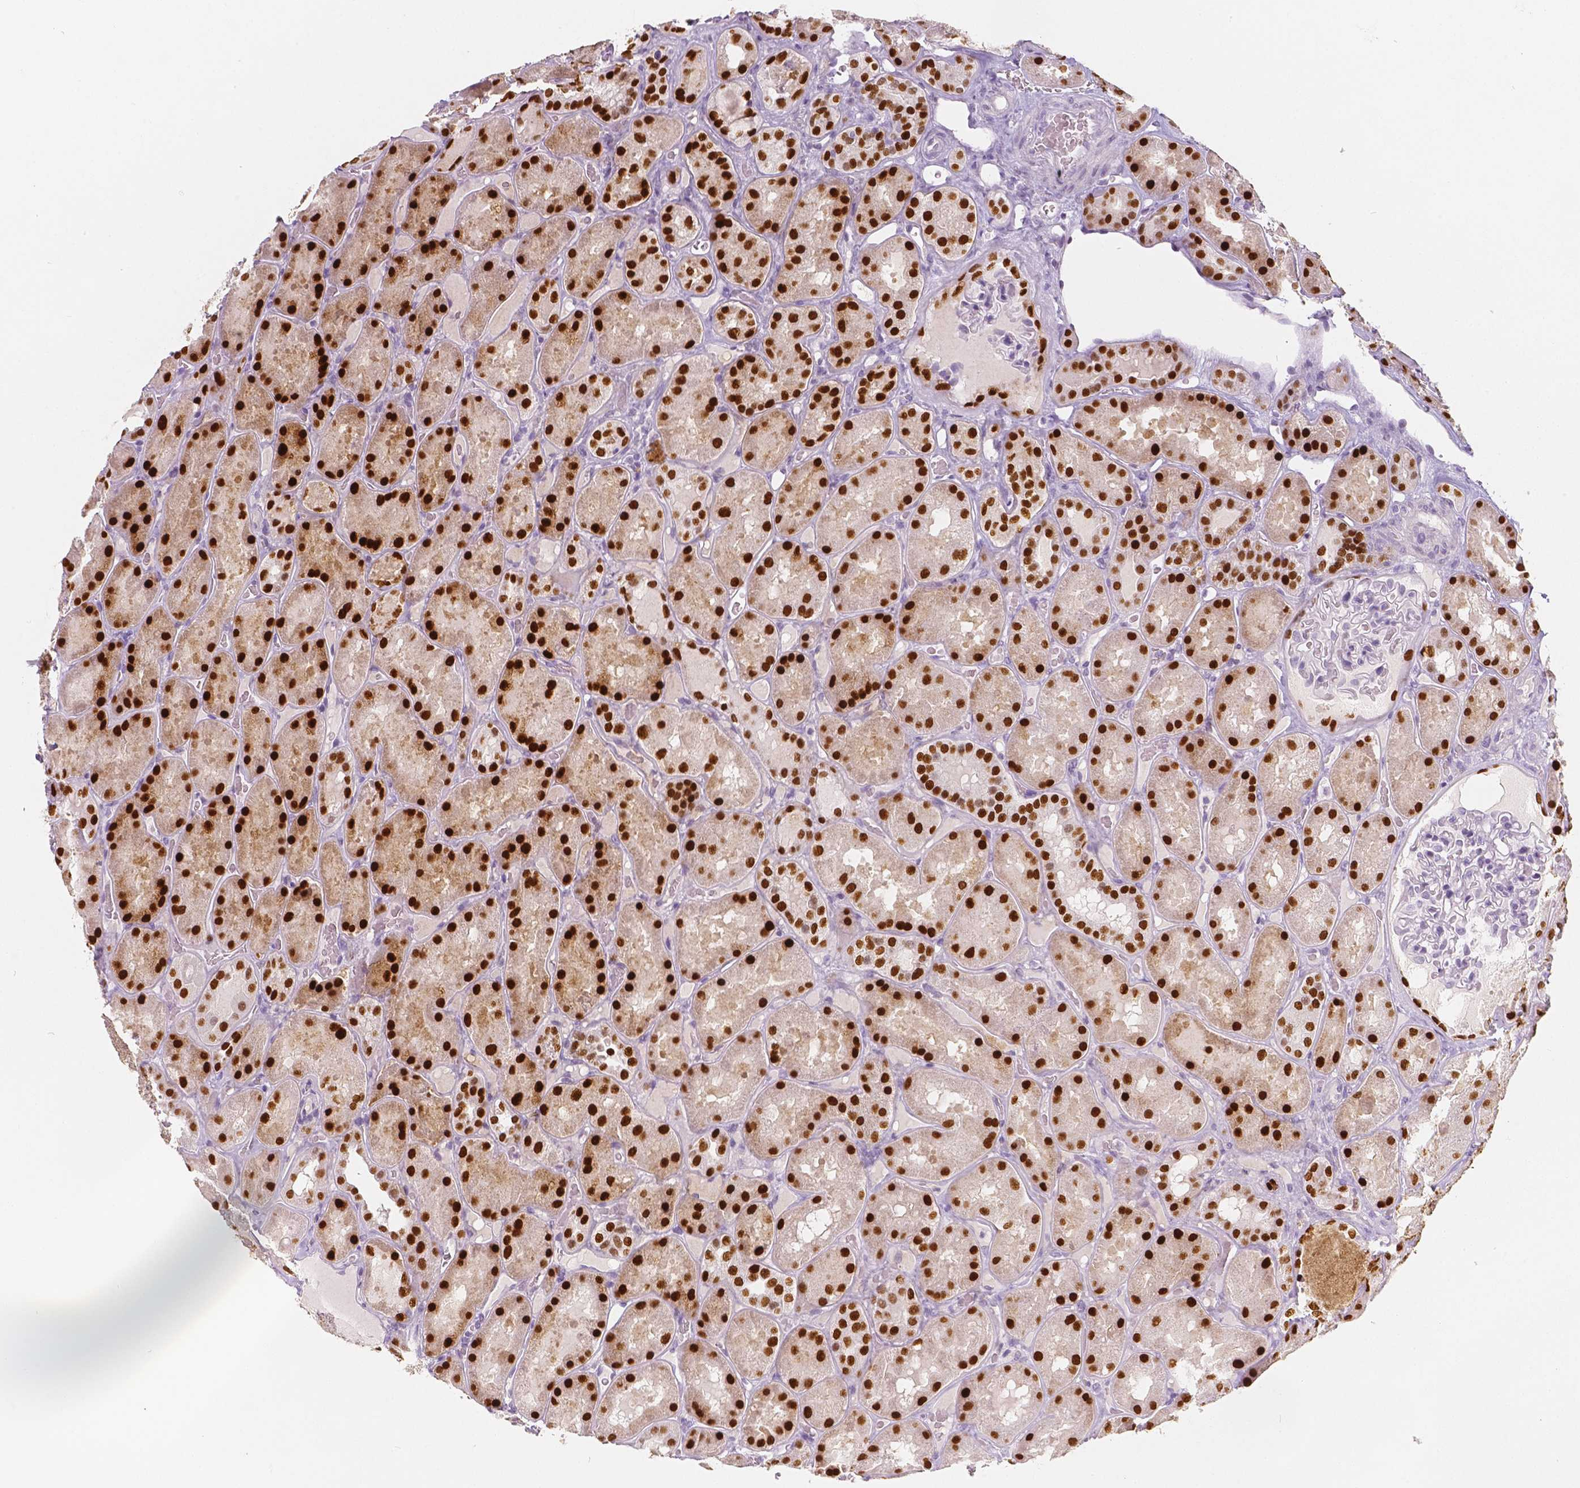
{"staining": {"intensity": "negative", "quantity": "none", "location": "none"}, "tissue": "kidney", "cell_type": "Cells in glomeruli", "image_type": "normal", "snomed": [{"axis": "morphology", "description": "Normal tissue, NOS"}, {"axis": "topography", "description": "Kidney"}], "caption": "This is an immunohistochemistry image of normal kidney. There is no staining in cells in glomeruli.", "gene": "HNF1B", "patient": {"sex": "male", "age": 73}}